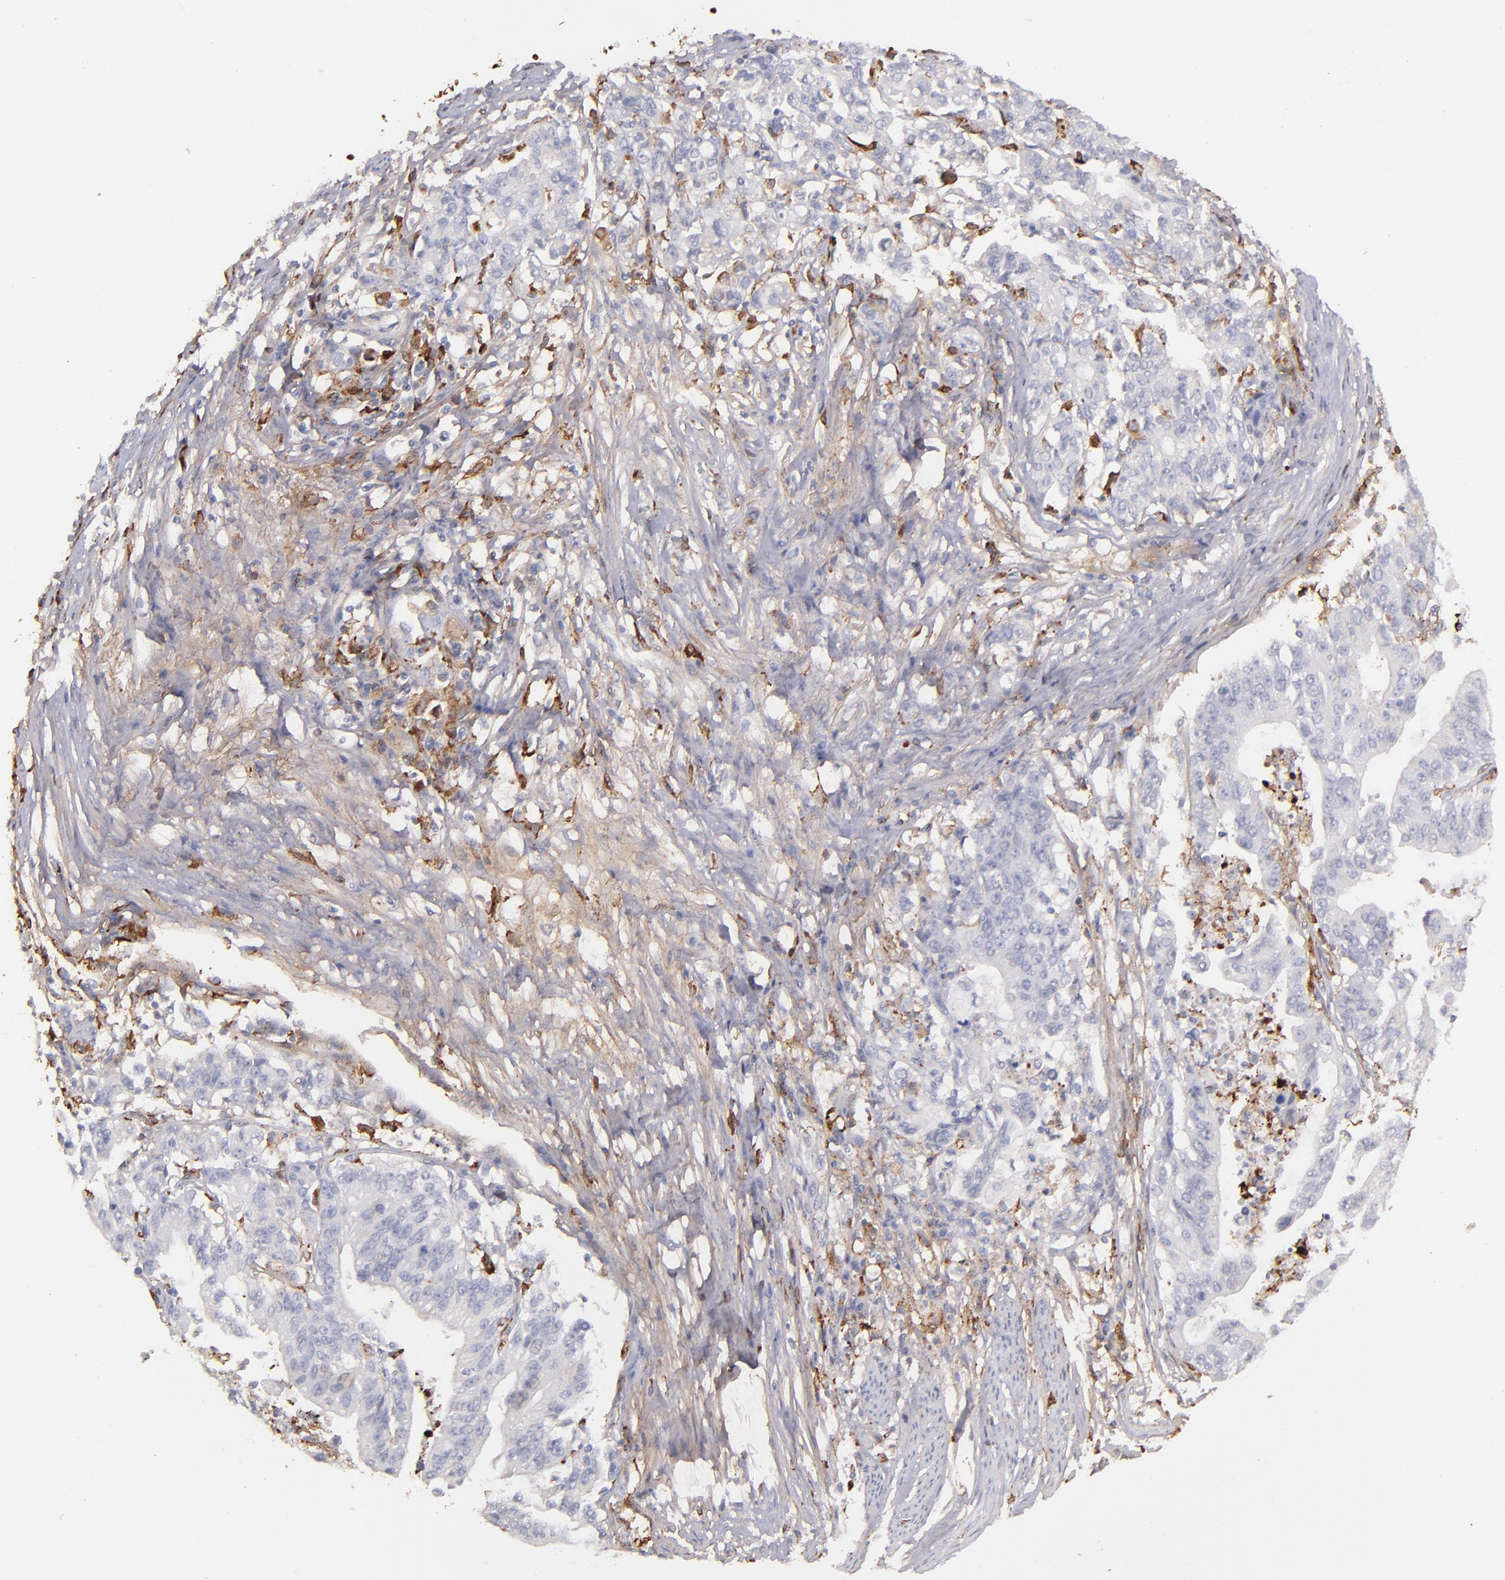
{"staining": {"intensity": "negative", "quantity": "none", "location": "none"}, "tissue": "stomach cancer", "cell_type": "Tumor cells", "image_type": "cancer", "snomed": [{"axis": "morphology", "description": "Adenocarcinoma, NOS"}, {"axis": "topography", "description": "Stomach, upper"}], "caption": "High magnification brightfield microscopy of stomach adenocarcinoma stained with DAB (brown) and counterstained with hematoxylin (blue): tumor cells show no significant positivity. The staining was performed using DAB to visualize the protein expression in brown, while the nuclei were stained in blue with hematoxylin (Magnification: 20x).", "gene": "C1QA", "patient": {"sex": "female", "age": 50}}